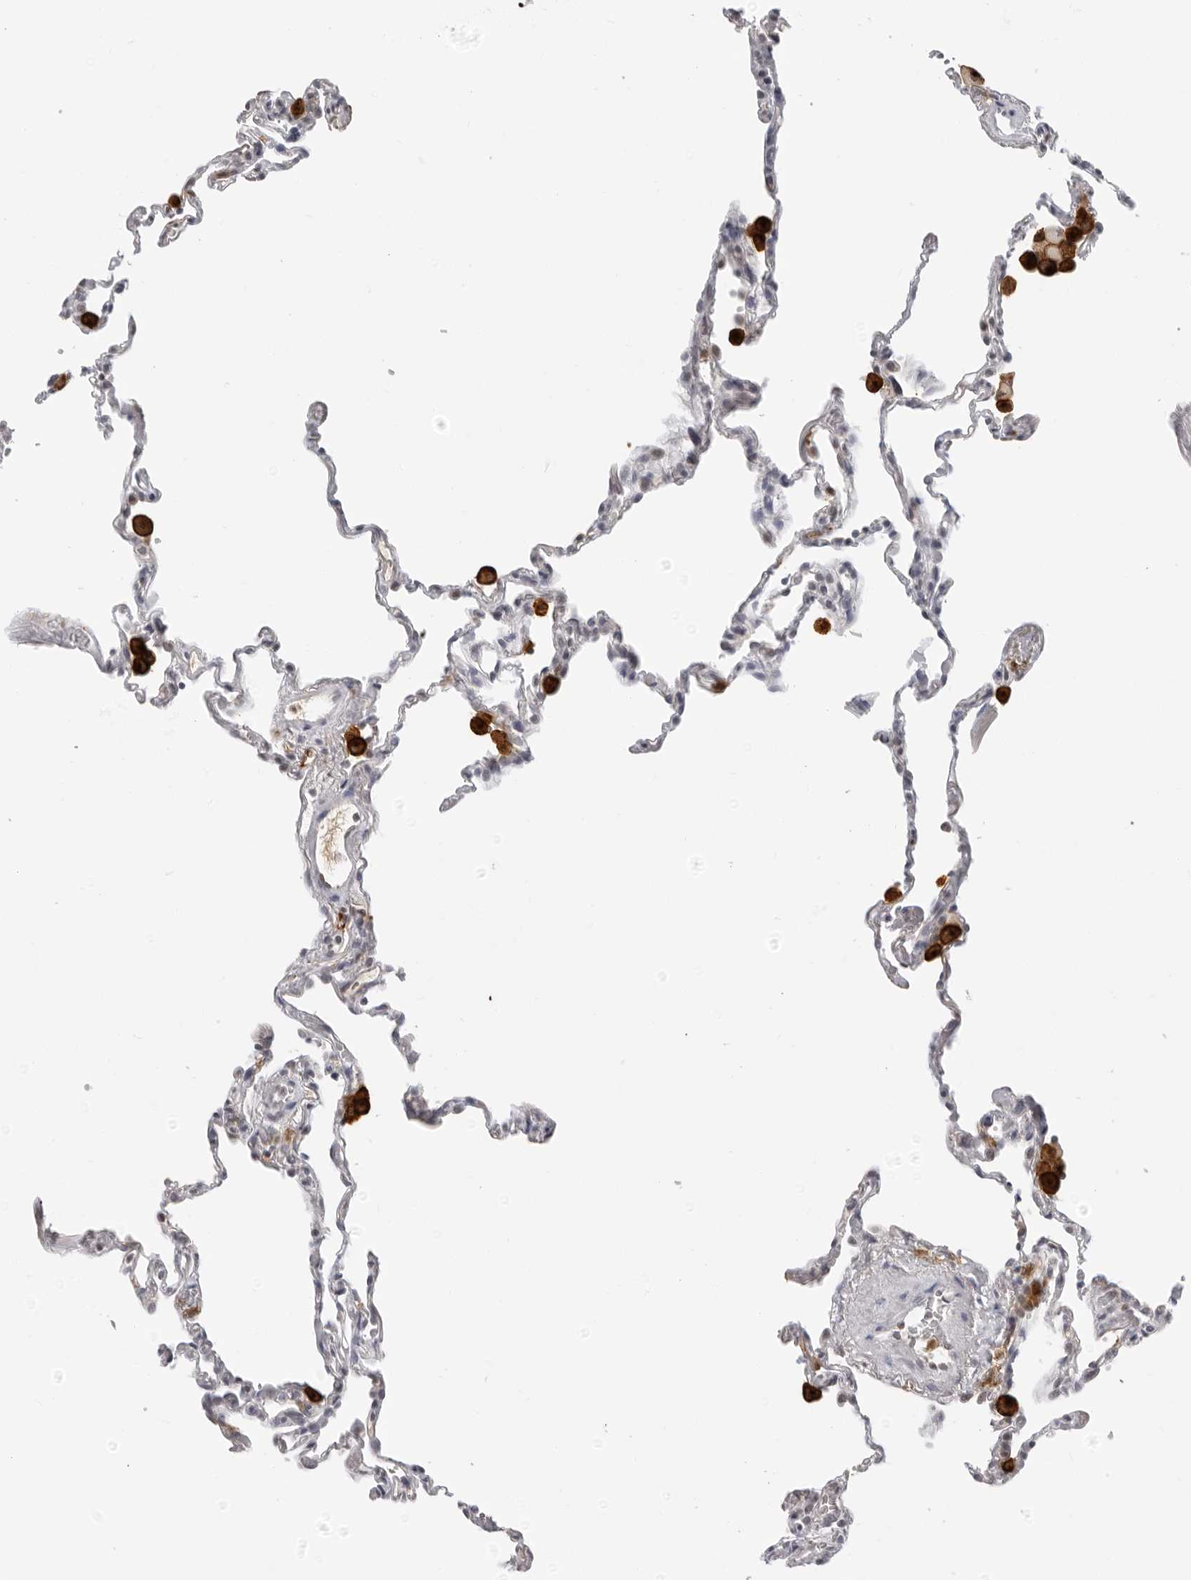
{"staining": {"intensity": "negative", "quantity": "none", "location": "none"}, "tissue": "lung", "cell_type": "Alveolar cells", "image_type": "normal", "snomed": [{"axis": "morphology", "description": "Normal tissue, NOS"}, {"axis": "topography", "description": "Lung"}], "caption": "This is an immunohistochemistry (IHC) image of normal human lung. There is no expression in alveolar cells.", "gene": "MSH6", "patient": {"sex": "male", "age": 59}}